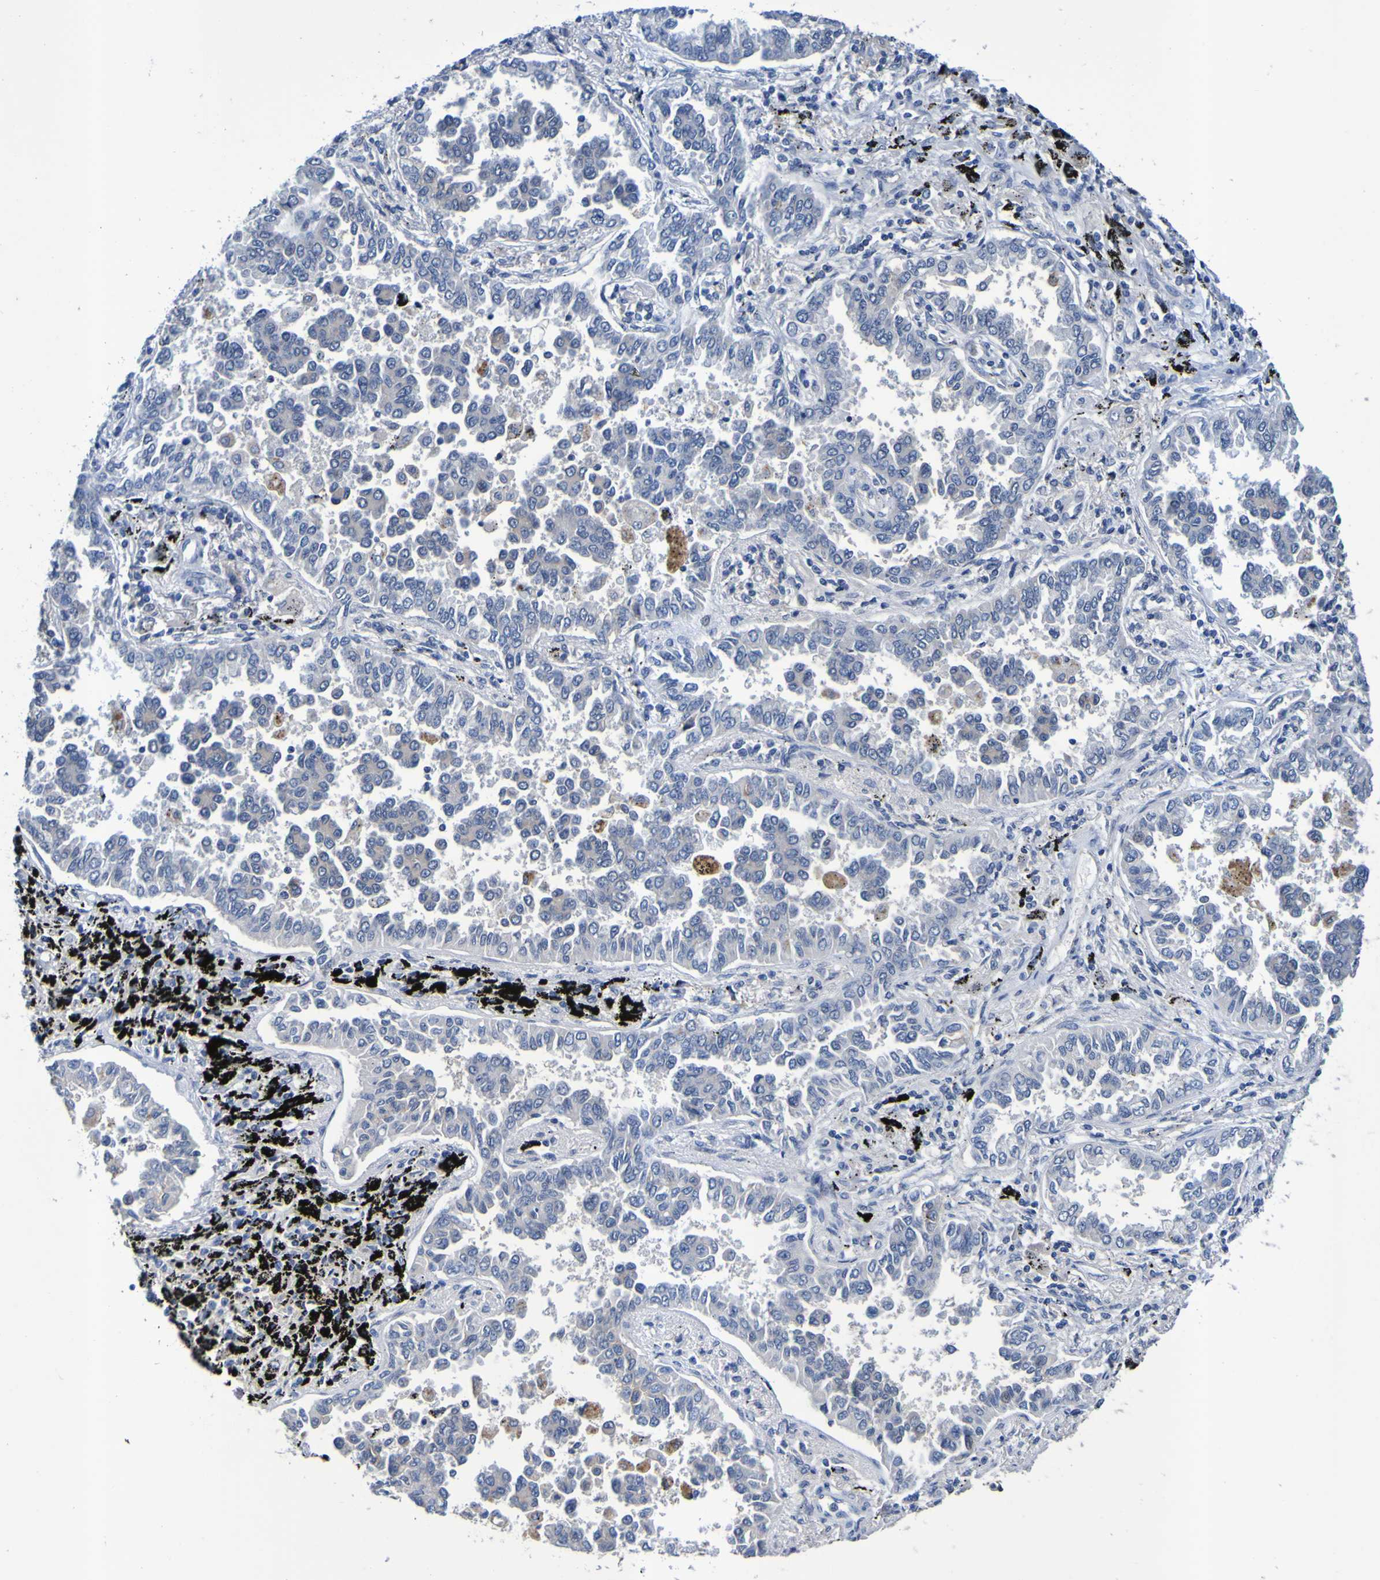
{"staining": {"intensity": "negative", "quantity": "none", "location": "none"}, "tissue": "lung cancer", "cell_type": "Tumor cells", "image_type": "cancer", "snomed": [{"axis": "morphology", "description": "Normal tissue, NOS"}, {"axis": "morphology", "description": "Adenocarcinoma, NOS"}, {"axis": "topography", "description": "Lung"}], "caption": "Immunohistochemistry photomicrograph of human lung cancer (adenocarcinoma) stained for a protein (brown), which shows no positivity in tumor cells.", "gene": "VMA21", "patient": {"sex": "male", "age": 59}}